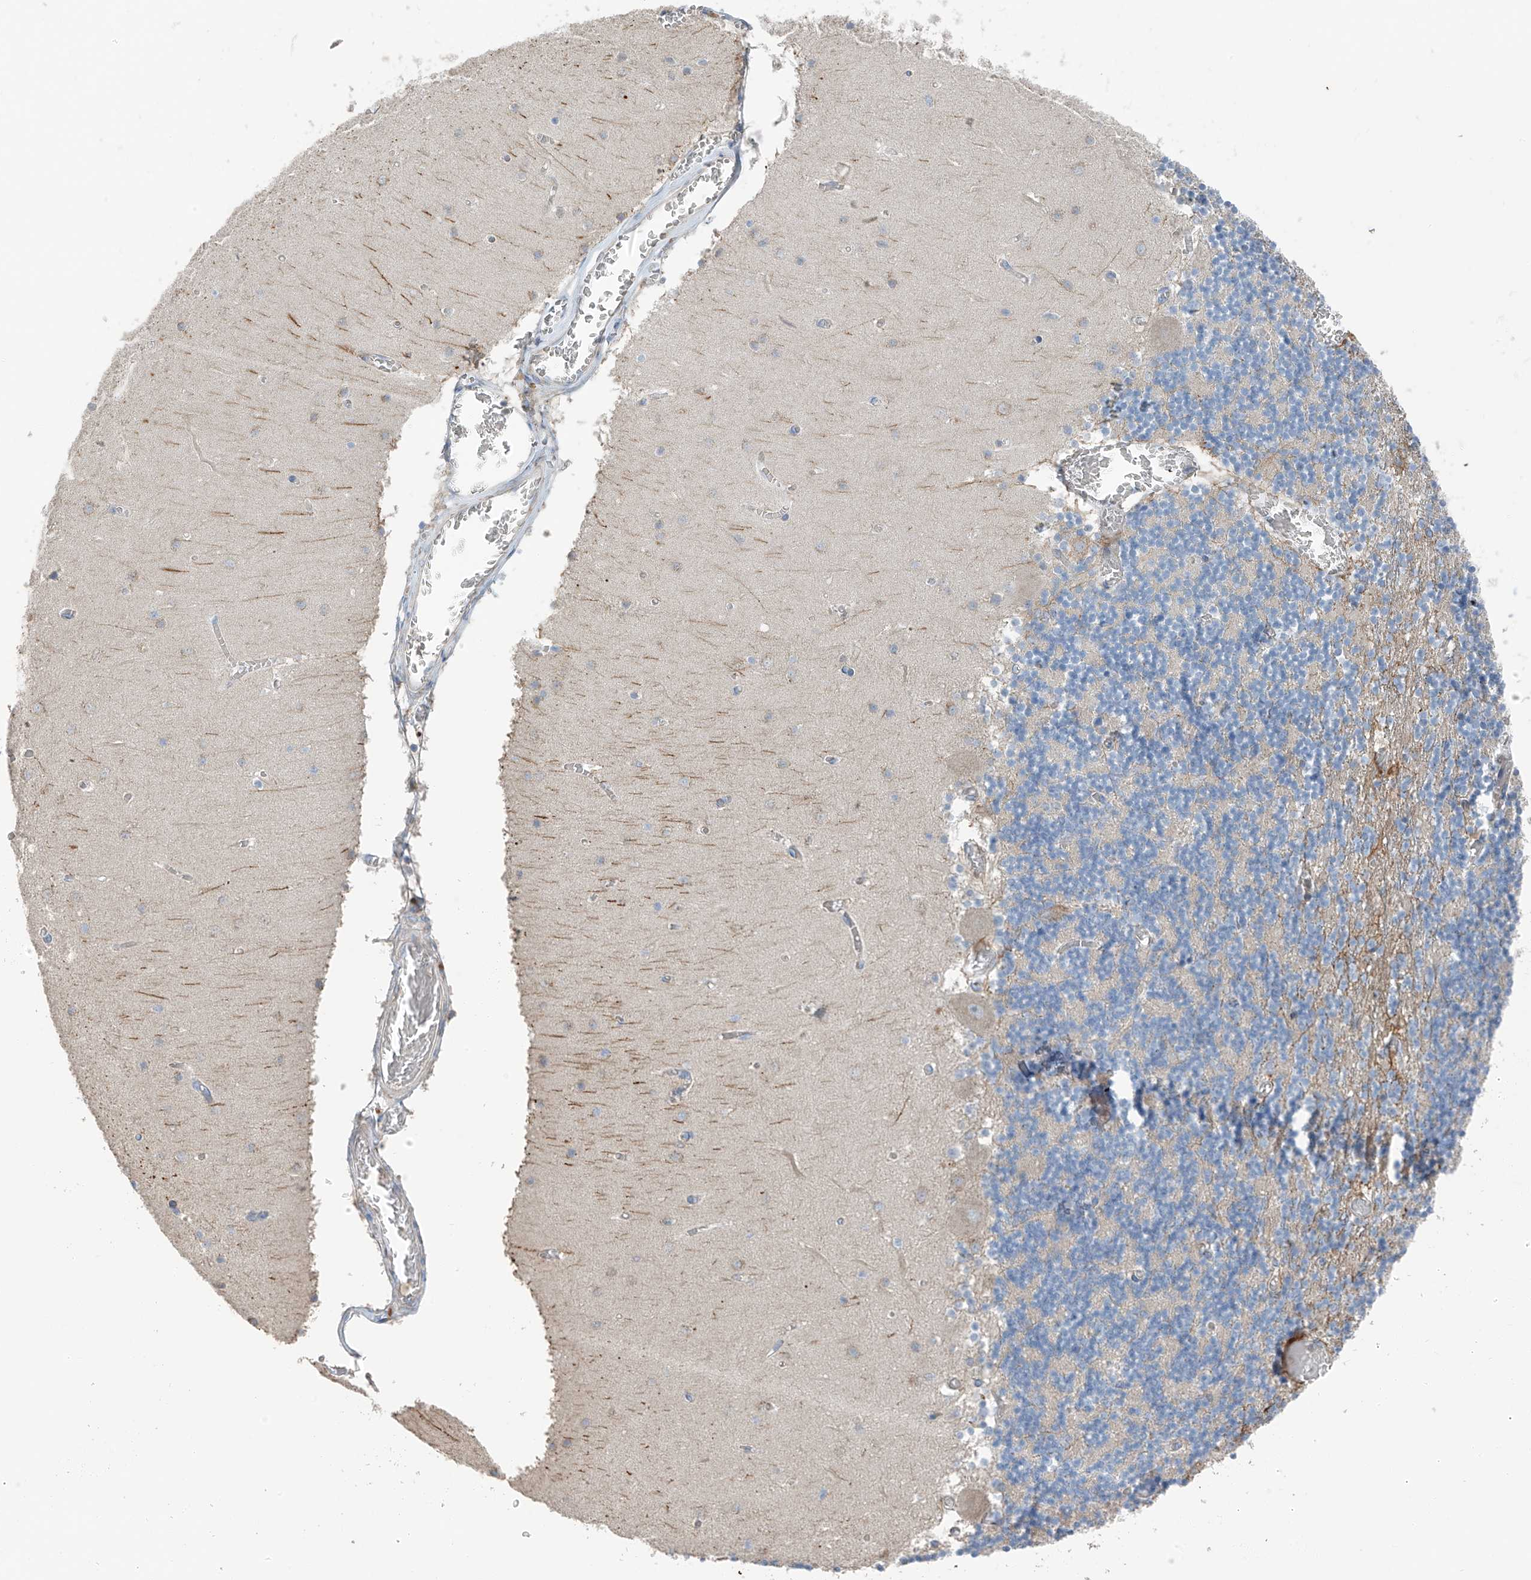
{"staining": {"intensity": "negative", "quantity": "none", "location": "none"}, "tissue": "cerebellum", "cell_type": "Cells in granular layer", "image_type": "normal", "snomed": [{"axis": "morphology", "description": "Normal tissue, NOS"}, {"axis": "topography", "description": "Cerebellum"}], "caption": "Cerebellum stained for a protein using immunohistochemistry (IHC) demonstrates no staining cells in granular layer.", "gene": "GALNTL6", "patient": {"sex": "female", "age": 28}}